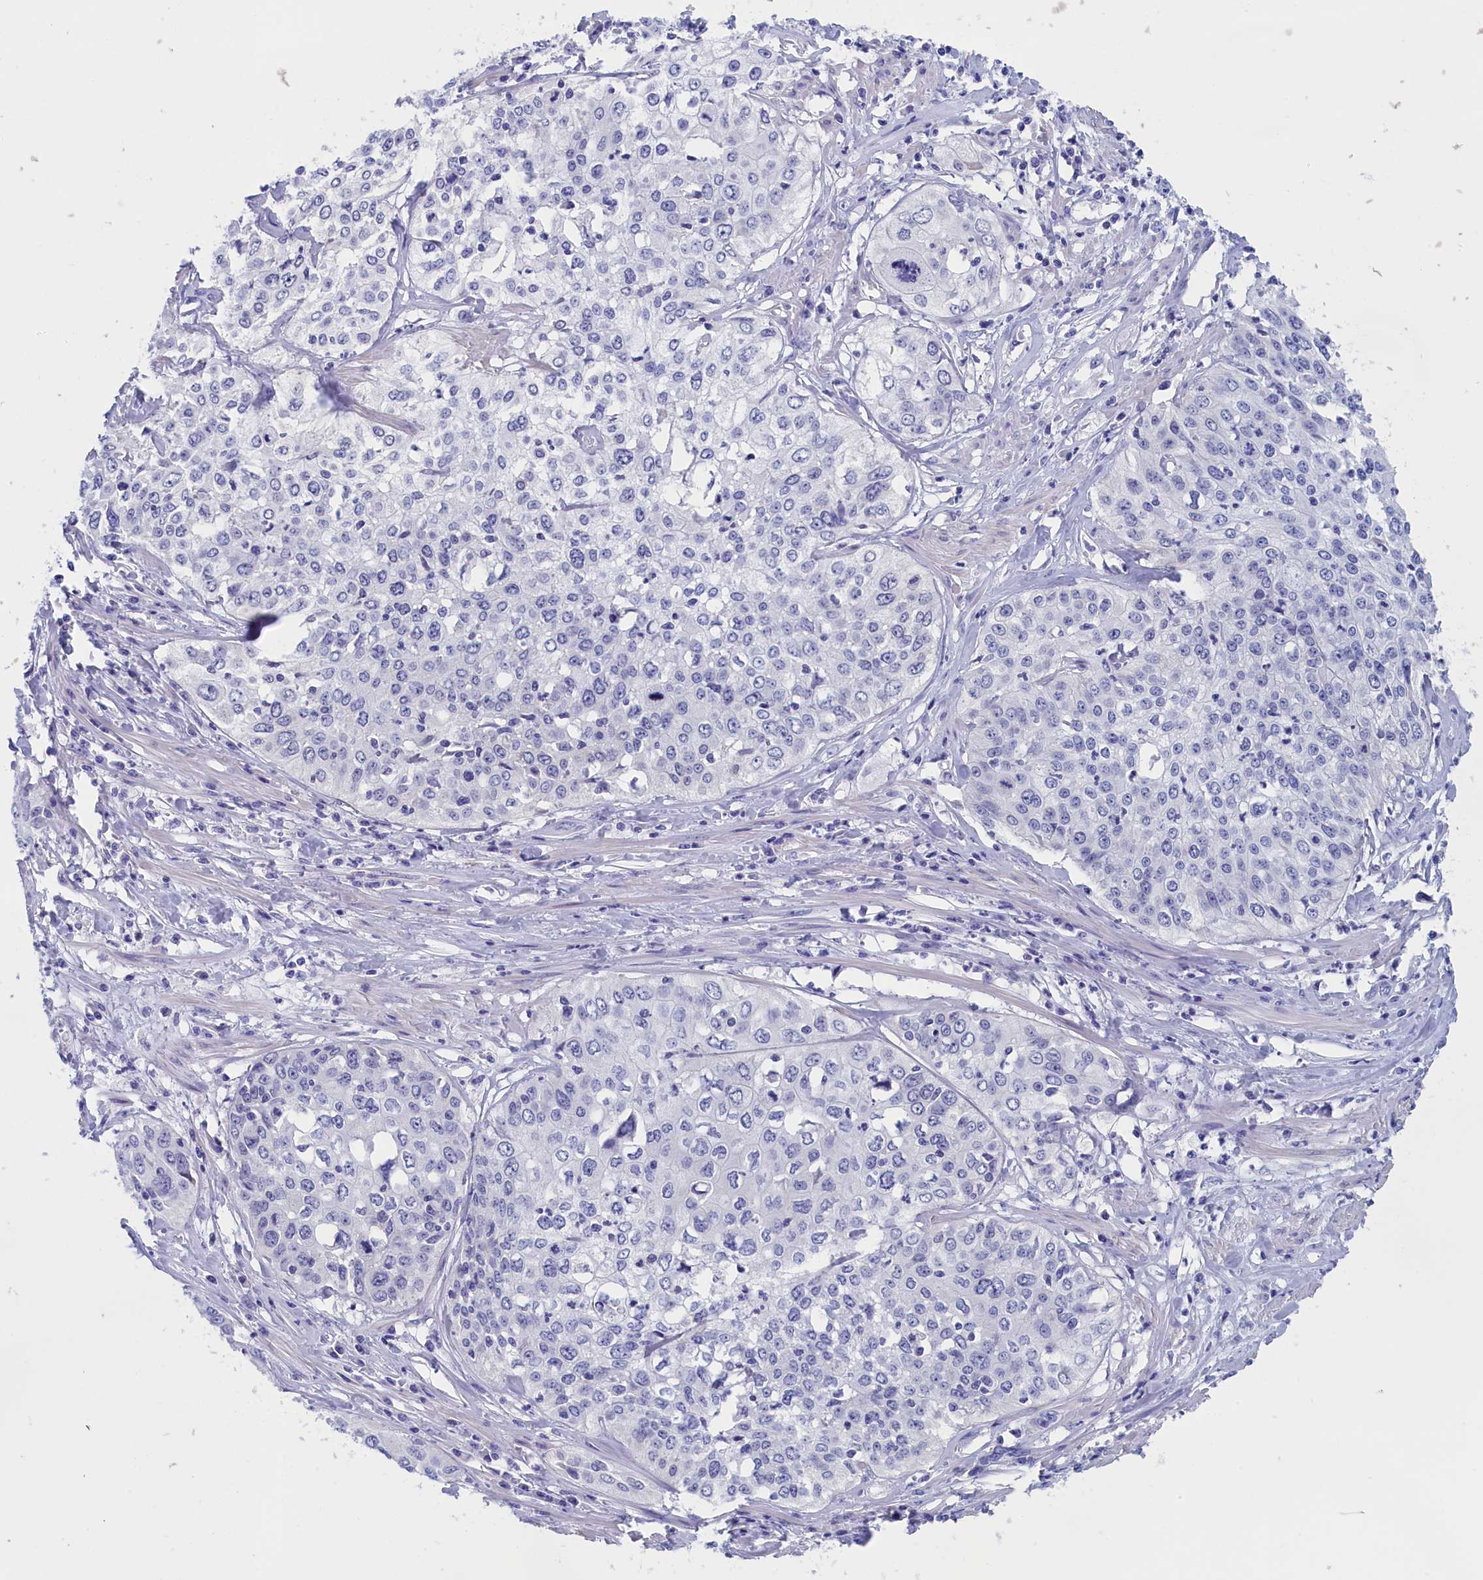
{"staining": {"intensity": "negative", "quantity": "none", "location": "none"}, "tissue": "cervical cancer", "cell_type": "Tumor cells", "image_type": "cancer", "snomed": [{"axis": "morphology", "description": "Squamous cell carcinoma, NOS"}, {"axis": "topography", "description": "Cervix"}], "caption": "The immunohistochemistry (IHC) image has no significant staining in tumor cells of squamous cell carcinoma (cervical) tissue.", "gene": "ANKRD2", "patient": {"sex": "female", "age": 31}}